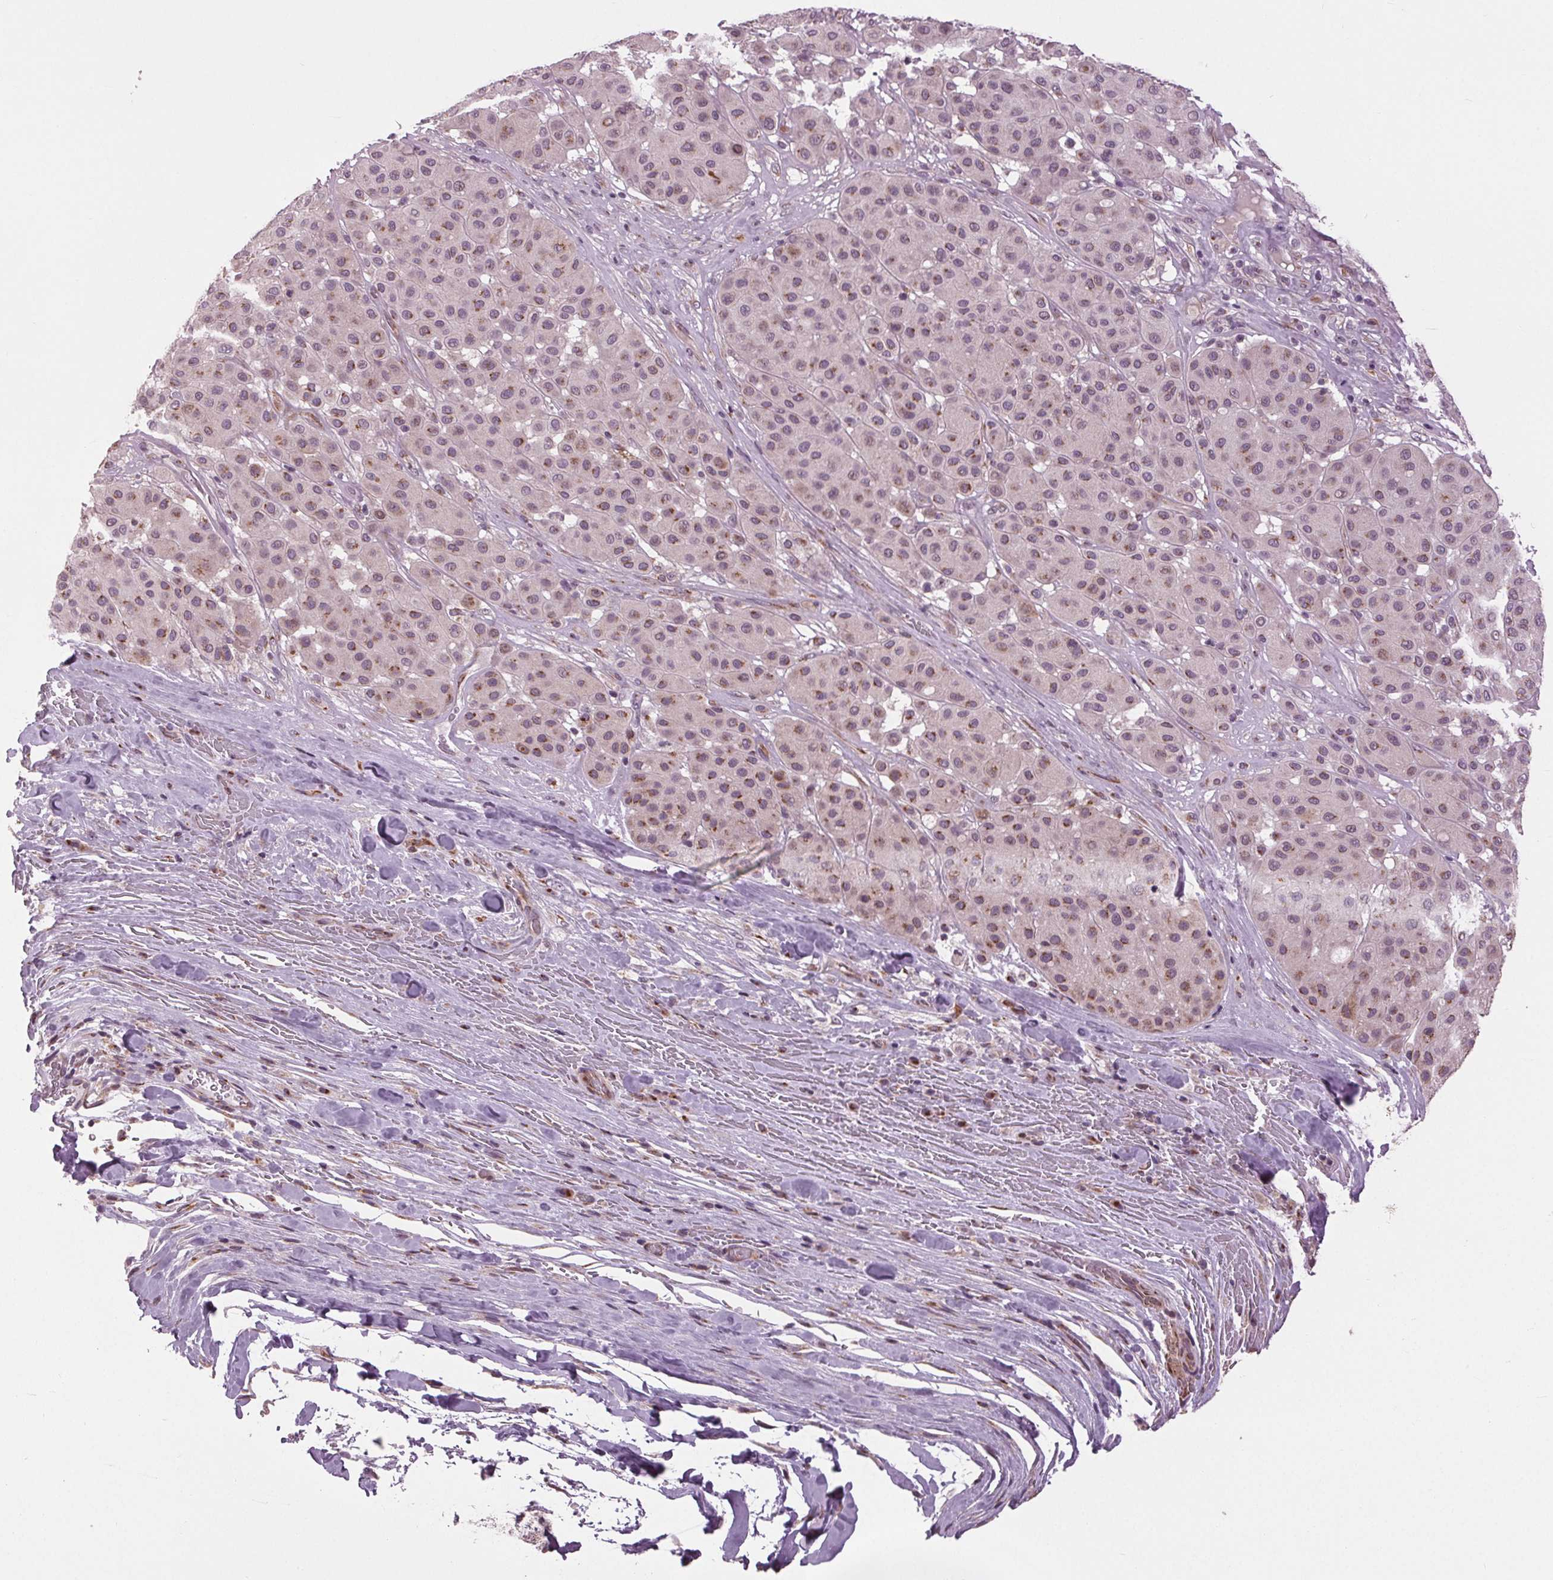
{"staining": {"intensity": "weak", "quantity": "25%-75%", "location": "cytoplasmic/membranous"}, "tissue": "melanoma", "cell_type": "Tumor cells", "image_type": "cancer", "snomed": [{"axis": "morphology", "description": "Malignant melanoma, Metastatic site"}, {"axis": "topography", "description": "Smooth muscle"}], "caption": "This photomicrograph demonstrates immunohistochemistry staining of melanoma, with low weak cytoplasmic/membranous staining in approximately 25%-75% of tumor cells.", "gene": "BSDC1", "patient": {"sex": "male", "age": 41}}